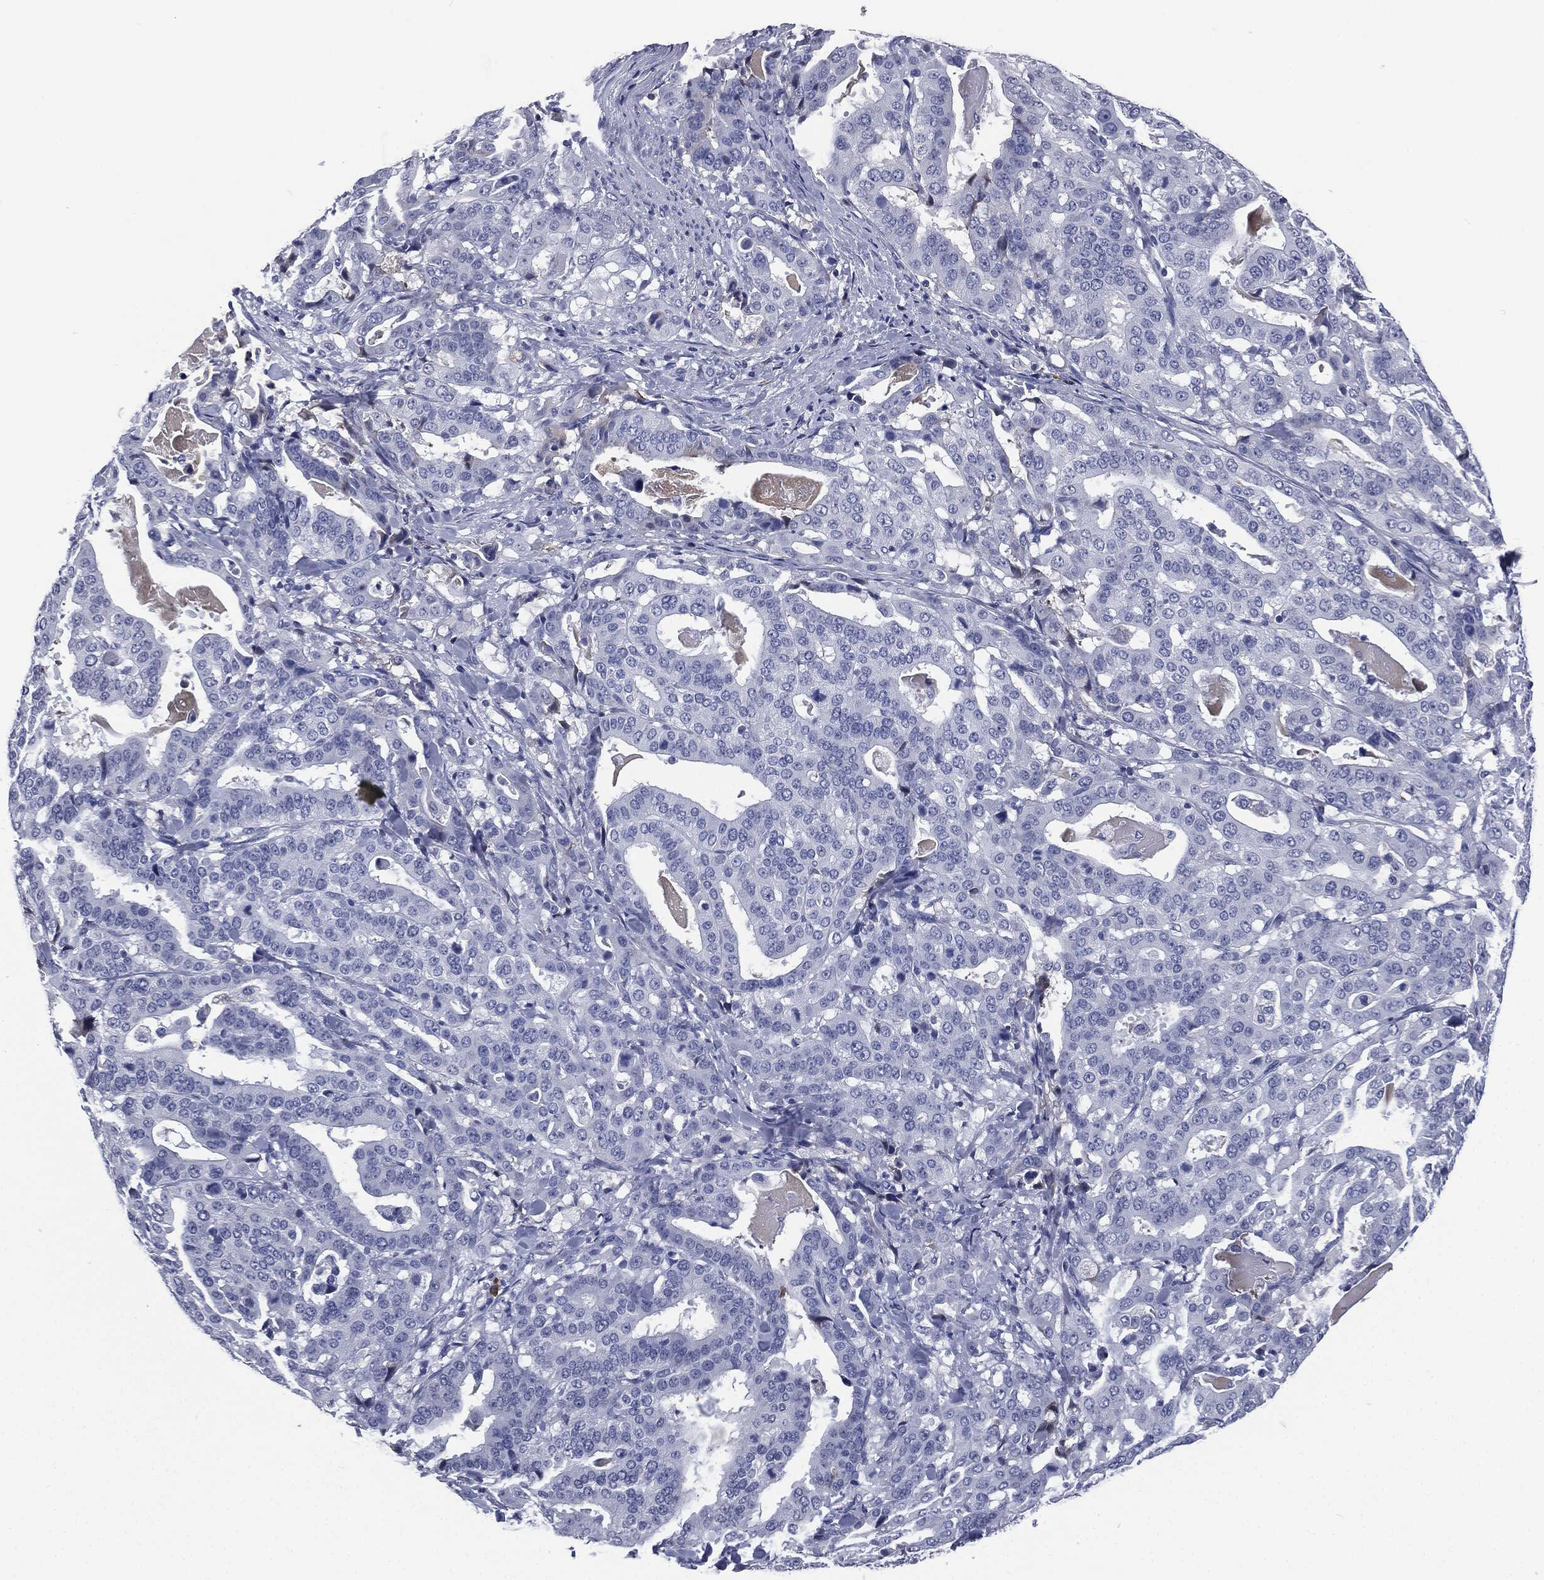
{"staining": {"intensity": "negative", "quantity": "none", "location": "none"}, "tissue": "stomach cancer", "cell_type": "Tumor cells", "image_type": "cancer", "snomed": [{"axis": "morphology", "description": "Adenocarcinoma, NOS"}, {"axis": "topography", "description": "Stomach"}], "caption": "DAB (3,3'-diaminobenzidine) immunohistochemical staining of stomach cancer exhibits no significant expression in tumor cells.", "gene": "SIGLEC7", "patient": {"sex": "male", "age": 48}}